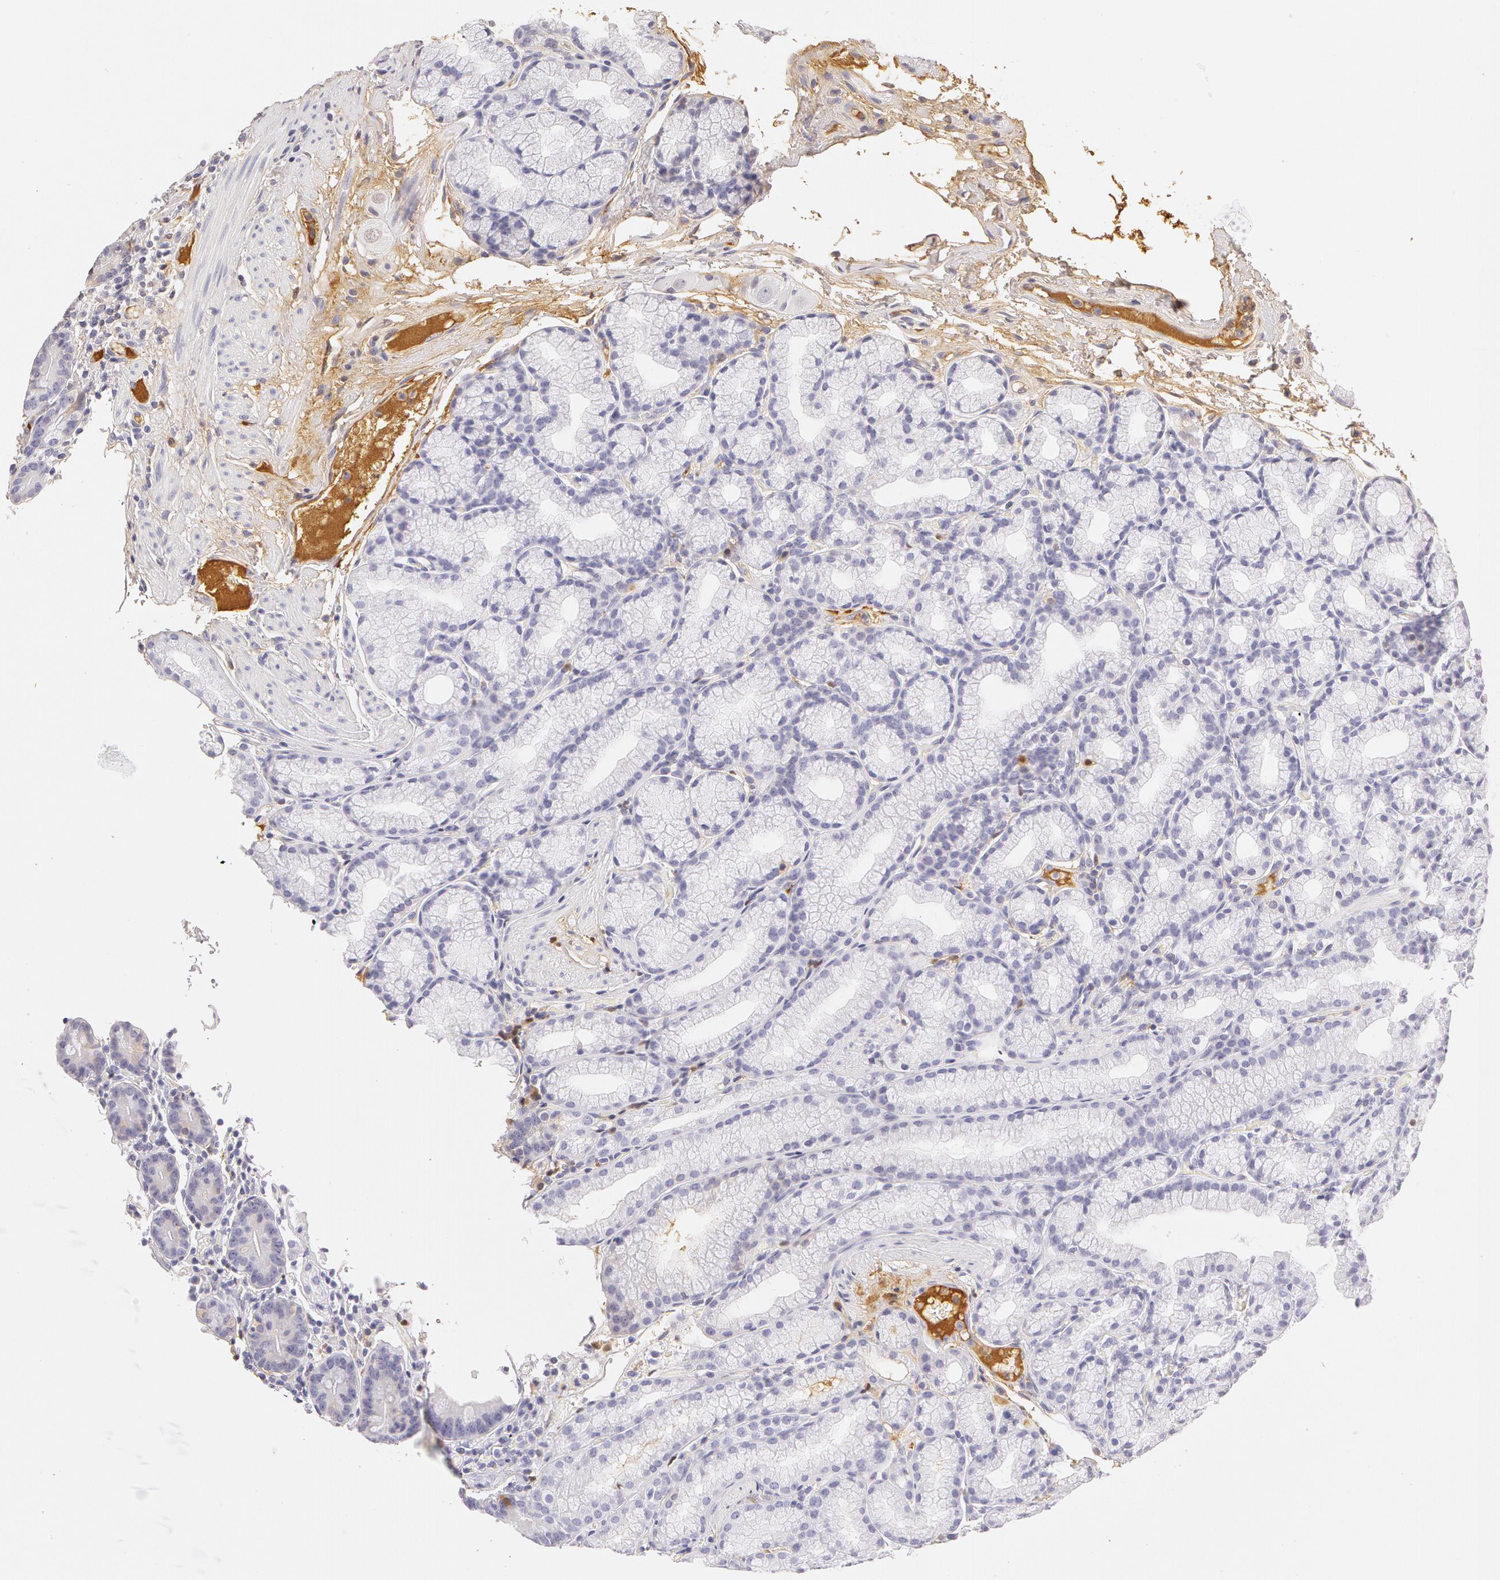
{"staining": {"intensity": "negative", "quantity": "none", "location": "none"}, "tissue": "duodenum", "cell_type": "Glandular cells", "image_type": "normal", "snomed": [{"axis": "morphology", "description": "Normal tissue, NOS"}, {"axis": "topography", "description": "Duodenum"}], "caption": "This is an IHC image of normal human duodenum. There is no staining in glandular cells.", "gene": "AHSG", "patient": {"sex": "female", "age": 48}}